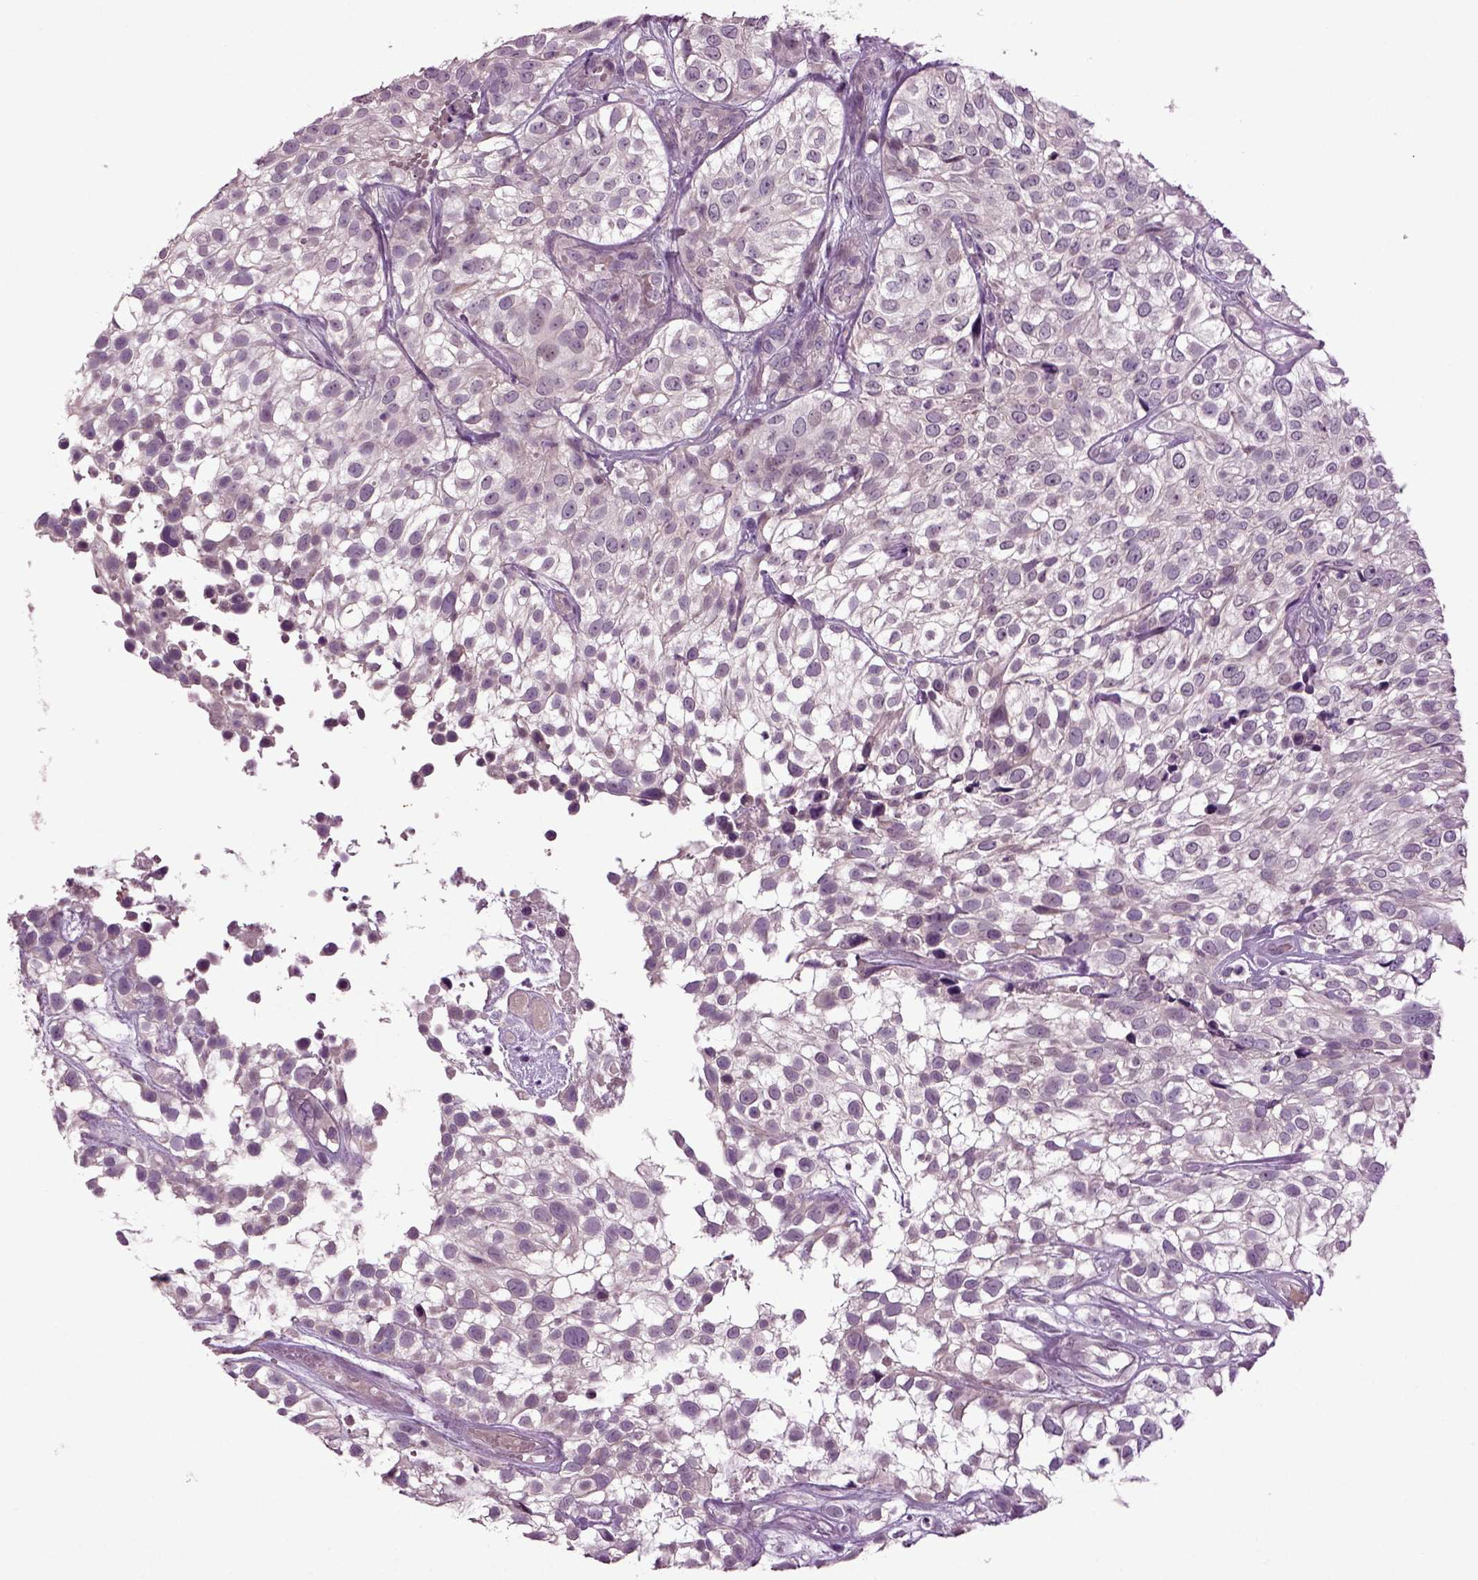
{"staining": {"intensity": "negative", "quantity": "none", "location": "none"}, "tissue": "urothelial cancer", "cell_type": "Tumor cells", "image_type": "cancer", "snomed": [{"axis": "morphology", "description": "Urothelial carcinoma, High grade"}, {"axis": "topography", "description": "Urinary bladder"}], "caption": "An immunohistochemistry micrograph of urothelial cancer is shown. There is no staining in tumor cells of urothelial cancer. (Stains: DAB (3,3'-diaminobenzidine) immunohistochemistry with hematoxylin counter stain, Microscopy: brightfield microscopy at high magnification).", "gene": "SLC17A6", "patient": {"sex": "male", "age": 56}}